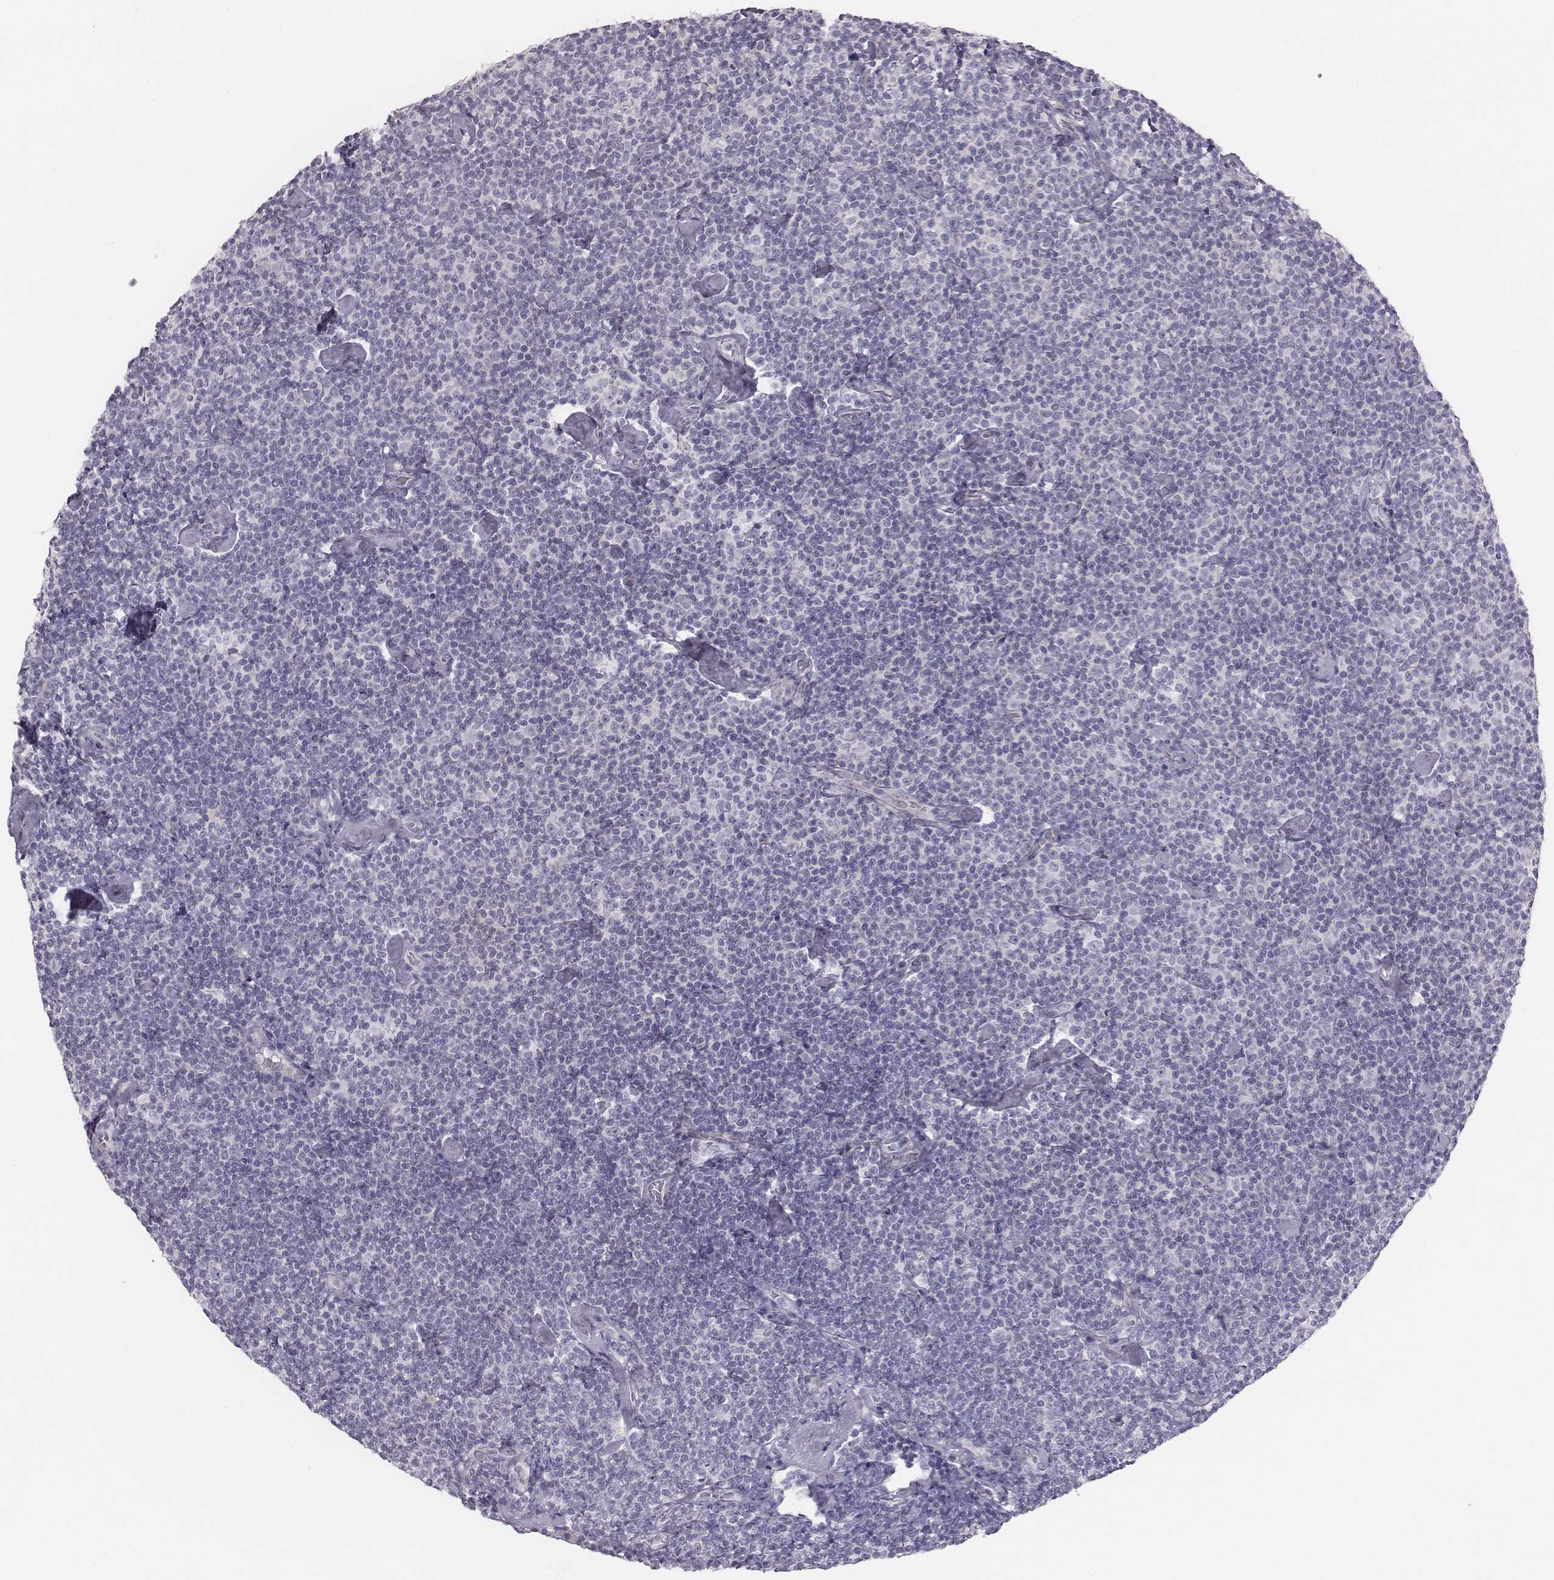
{"staining": {"intensity": "negative", "quantity": "none", "location": "none"}, "tissue": "lymphoma", "cell_type": "Tumor cells", "image_type": "cancer", "snomed": [{"axis": "morphology", "description": "Malignant lymphoma, non-Hodgkin's type, Low grade"}, {"axis": "topography", "description": "Lymph node"}], "caption": "A photomicrograph of lymphoma stained for a protein demonstrates no brown staining in tumor cells.", "gene": "CACNG4", "patient": {"sex": "male", "age": 81}}